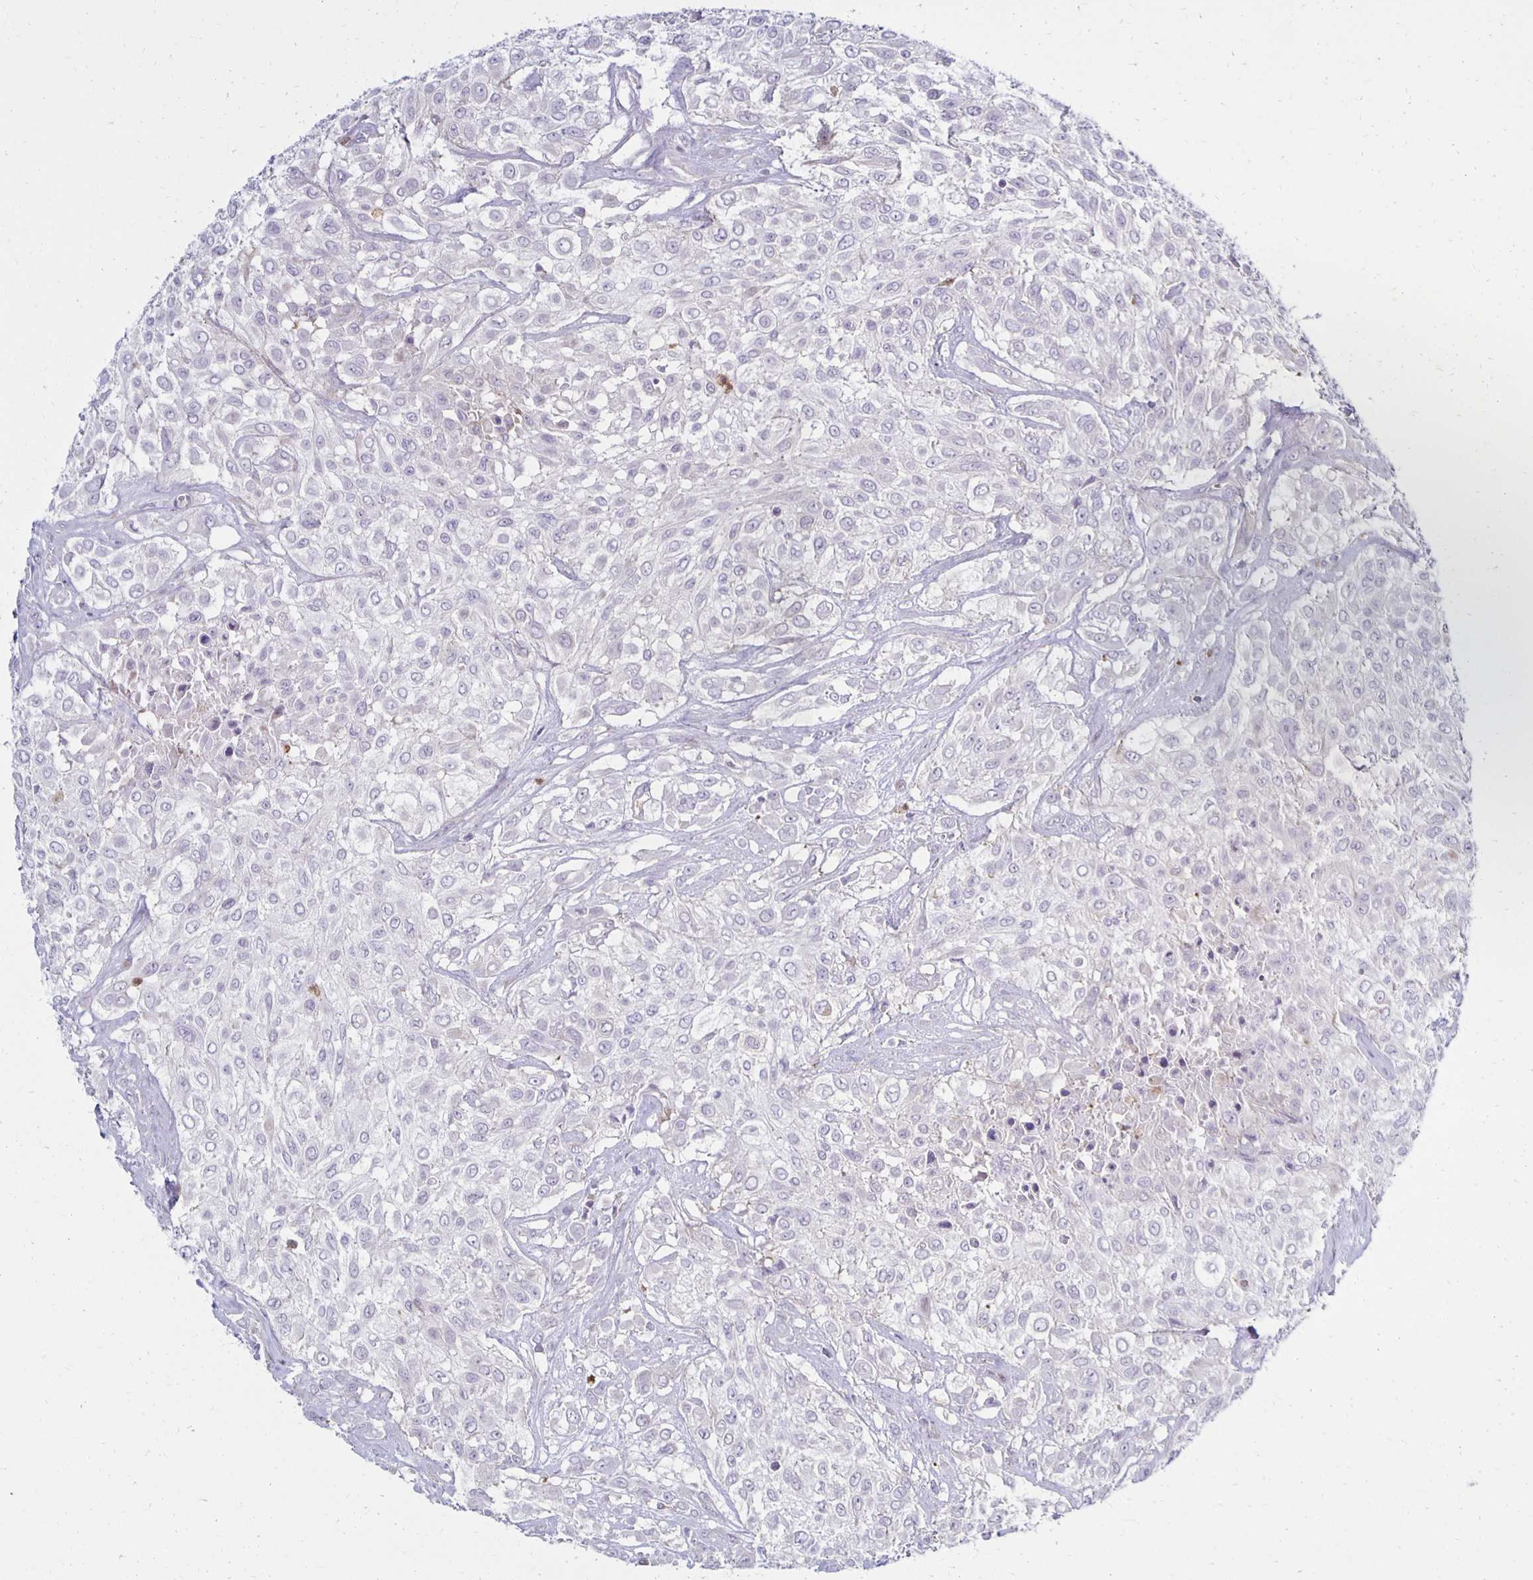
{"staining": {"intensity": "negative", "quantity": "none", "location": "none"}, "tissue": "urothelial cancer", "cell_type": "Tumor cells", "image_type": "cancer", "snomed": [{"axis": "morphology", "description": "Urothelial carcinoma, High grade"}, {"axis": "topography", "description": "Urinary bladder"}], "caption": "The micrograph reveals no staining of tumor cells in urothelial carcinoma (high-grade). (DAB immunohistochemistry (IHC) with hematoxylin counter stain).", "gene": "CCL21", "patient": {"sex": "male", "age": 57}}